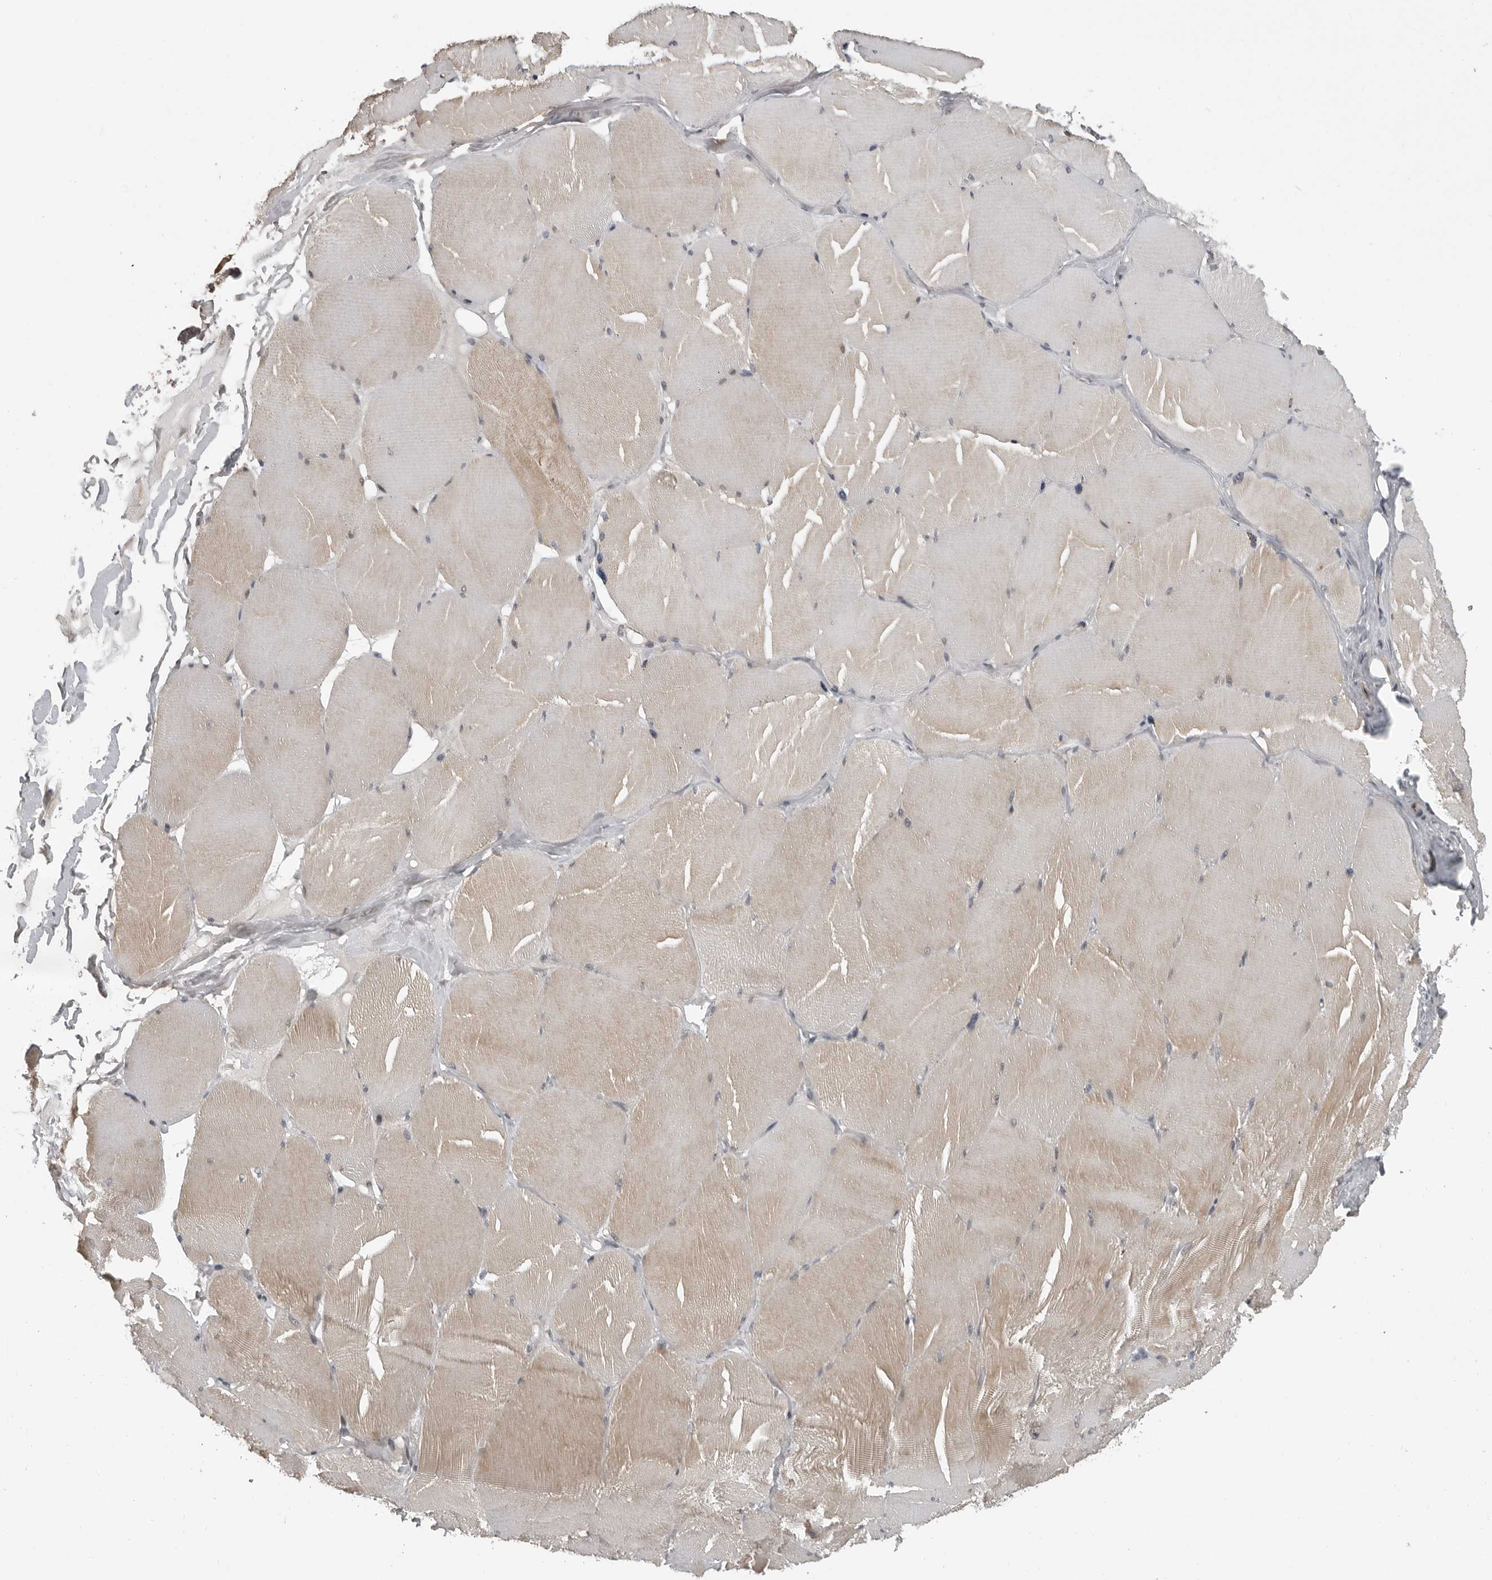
{"staining": {"intensity": "moderate", "quantity": "<25%", "location": "cytoplasmic/membranous"}, "tissue": "skeletal muscle", "cell_type": "Myocytes", "image_type": "normal", "snomed": [{"axis": "morphology", "description": "Normal tissue, NOS"}, {"axis": "topography", "description": "Skin"}, {"axis": "topography", "description": "Skeletal muscle"}], "caption": "A brown stain shows moderate cytoplasmic/membranous positivity of a protein in myocytes of benign human skeletal muscle. (brown staining indicates protein expression, while blue staining denotes nuclei).", "gene": "PRRX2", "patient": {"sex": "male", "age": 83}}